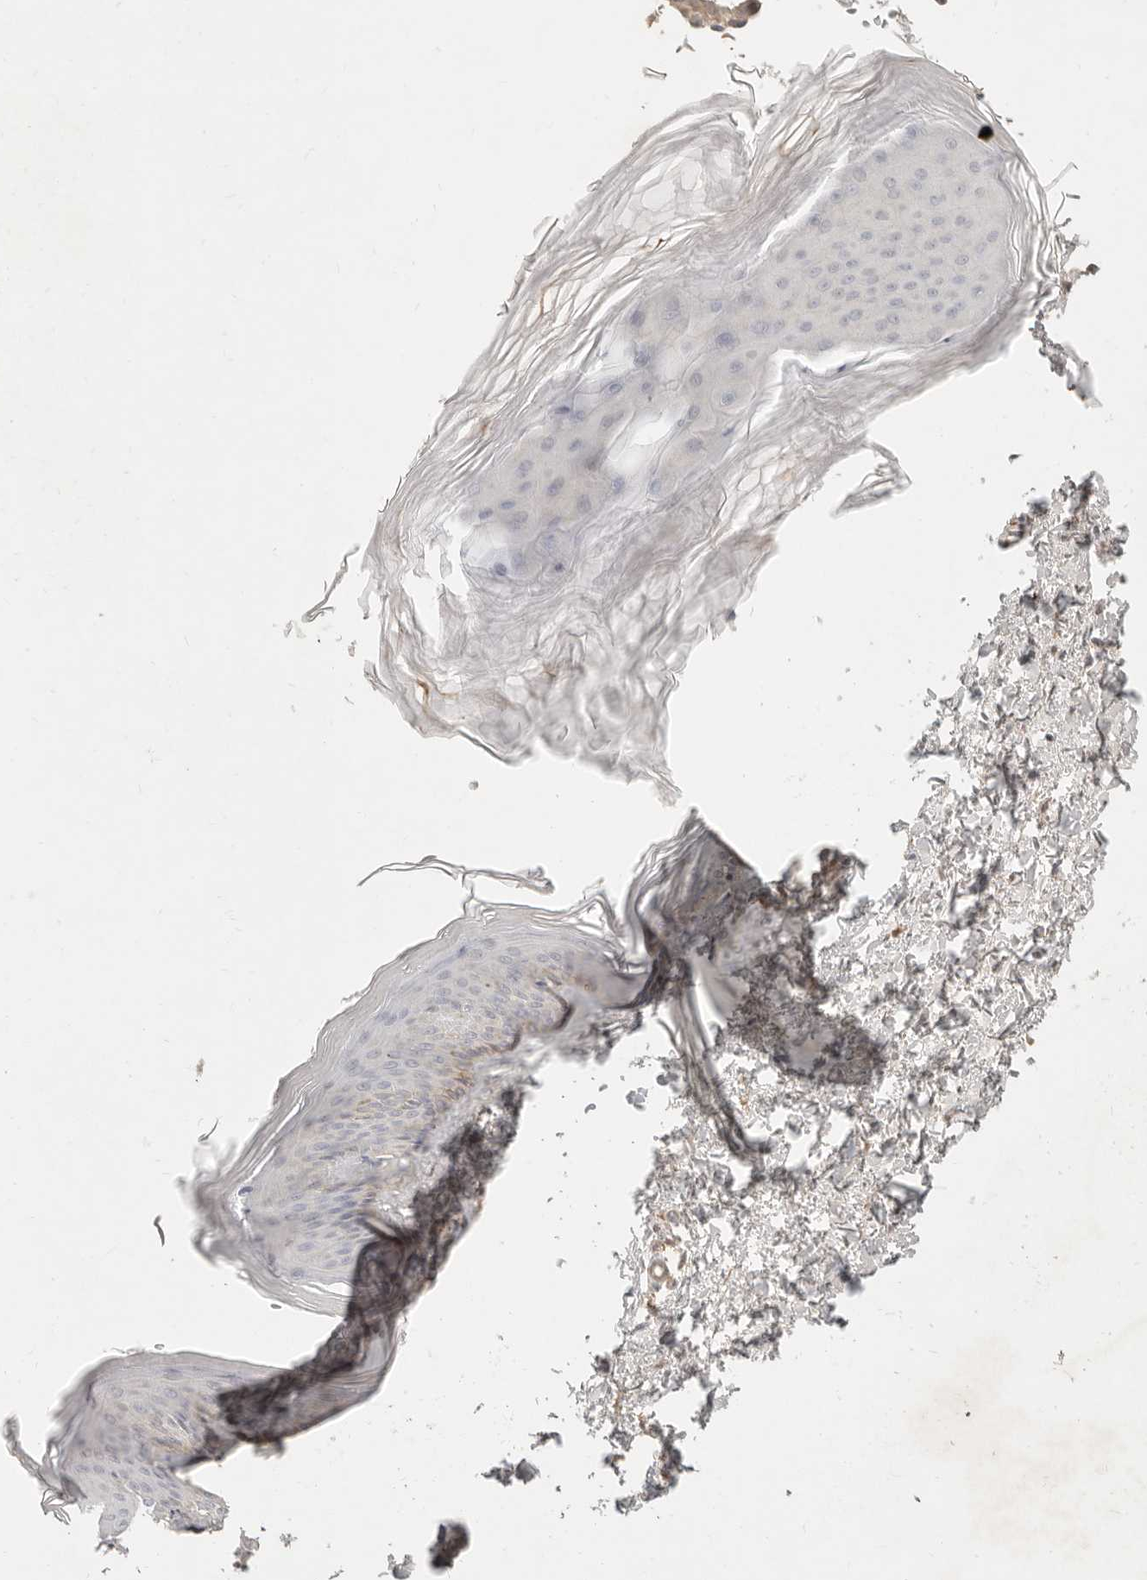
{"staining": {"intensity": "weak", "quantity": ">75%", "location": "cytoplasmic/membranous"}, "tissue": "skin", "cell_type": "Fibroblasts", "image_type": "normal", "snomed": [{"axis": "morphology", "description": "Normal tissue, NOS"}, {"axis": "topography", "description": "Skin"}], "caption": "A brown stain labels weak cytoplasmic/membranous staining of a protein in fibroblasts of unremarkable human skin.", "gene": "NECAP2", "patient": {"sex": "female", "age": 27}}